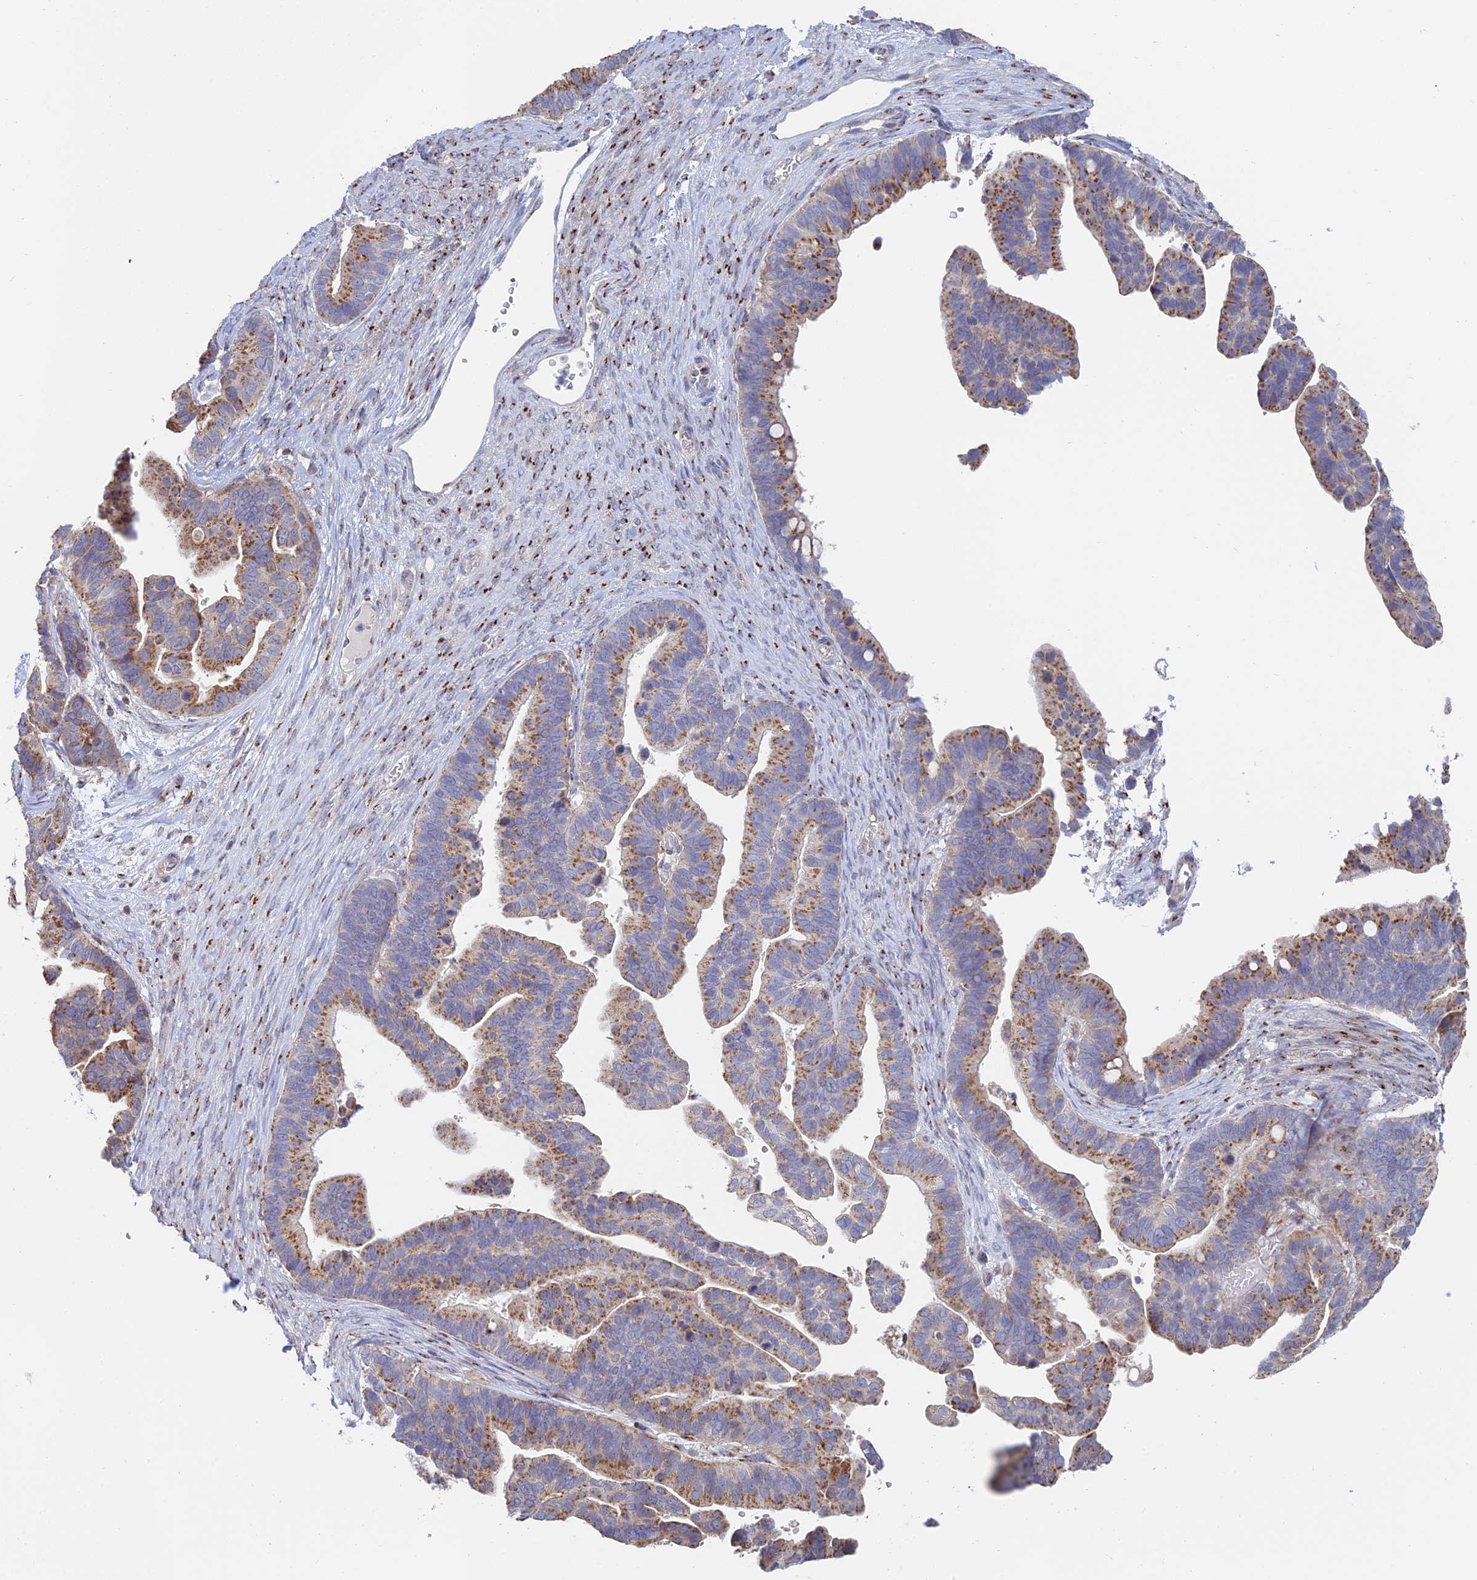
{"staining": {"intensity": "moderate", "quantity": ">75%", "location": "cytoplasmic/membranous"}, "tissue": "ovarian cancer", "cell_type": "Tumor cells", "image_type": "cancer", "snomed": [{"axis": "morphology", "description": "Cystadenocarcinoma, serous, NOS"}, {"axis": "topography", "description": "Ovary"}], "caption": "Brown immunohistochemical staining in ovarian serous cystadenocarcinoma exhibits moderate cytoplasmic/membranous expression in about >75% of tumor cells.", "gene": "HS2ST1", "patient": {"sex": "female", "age": 56}}